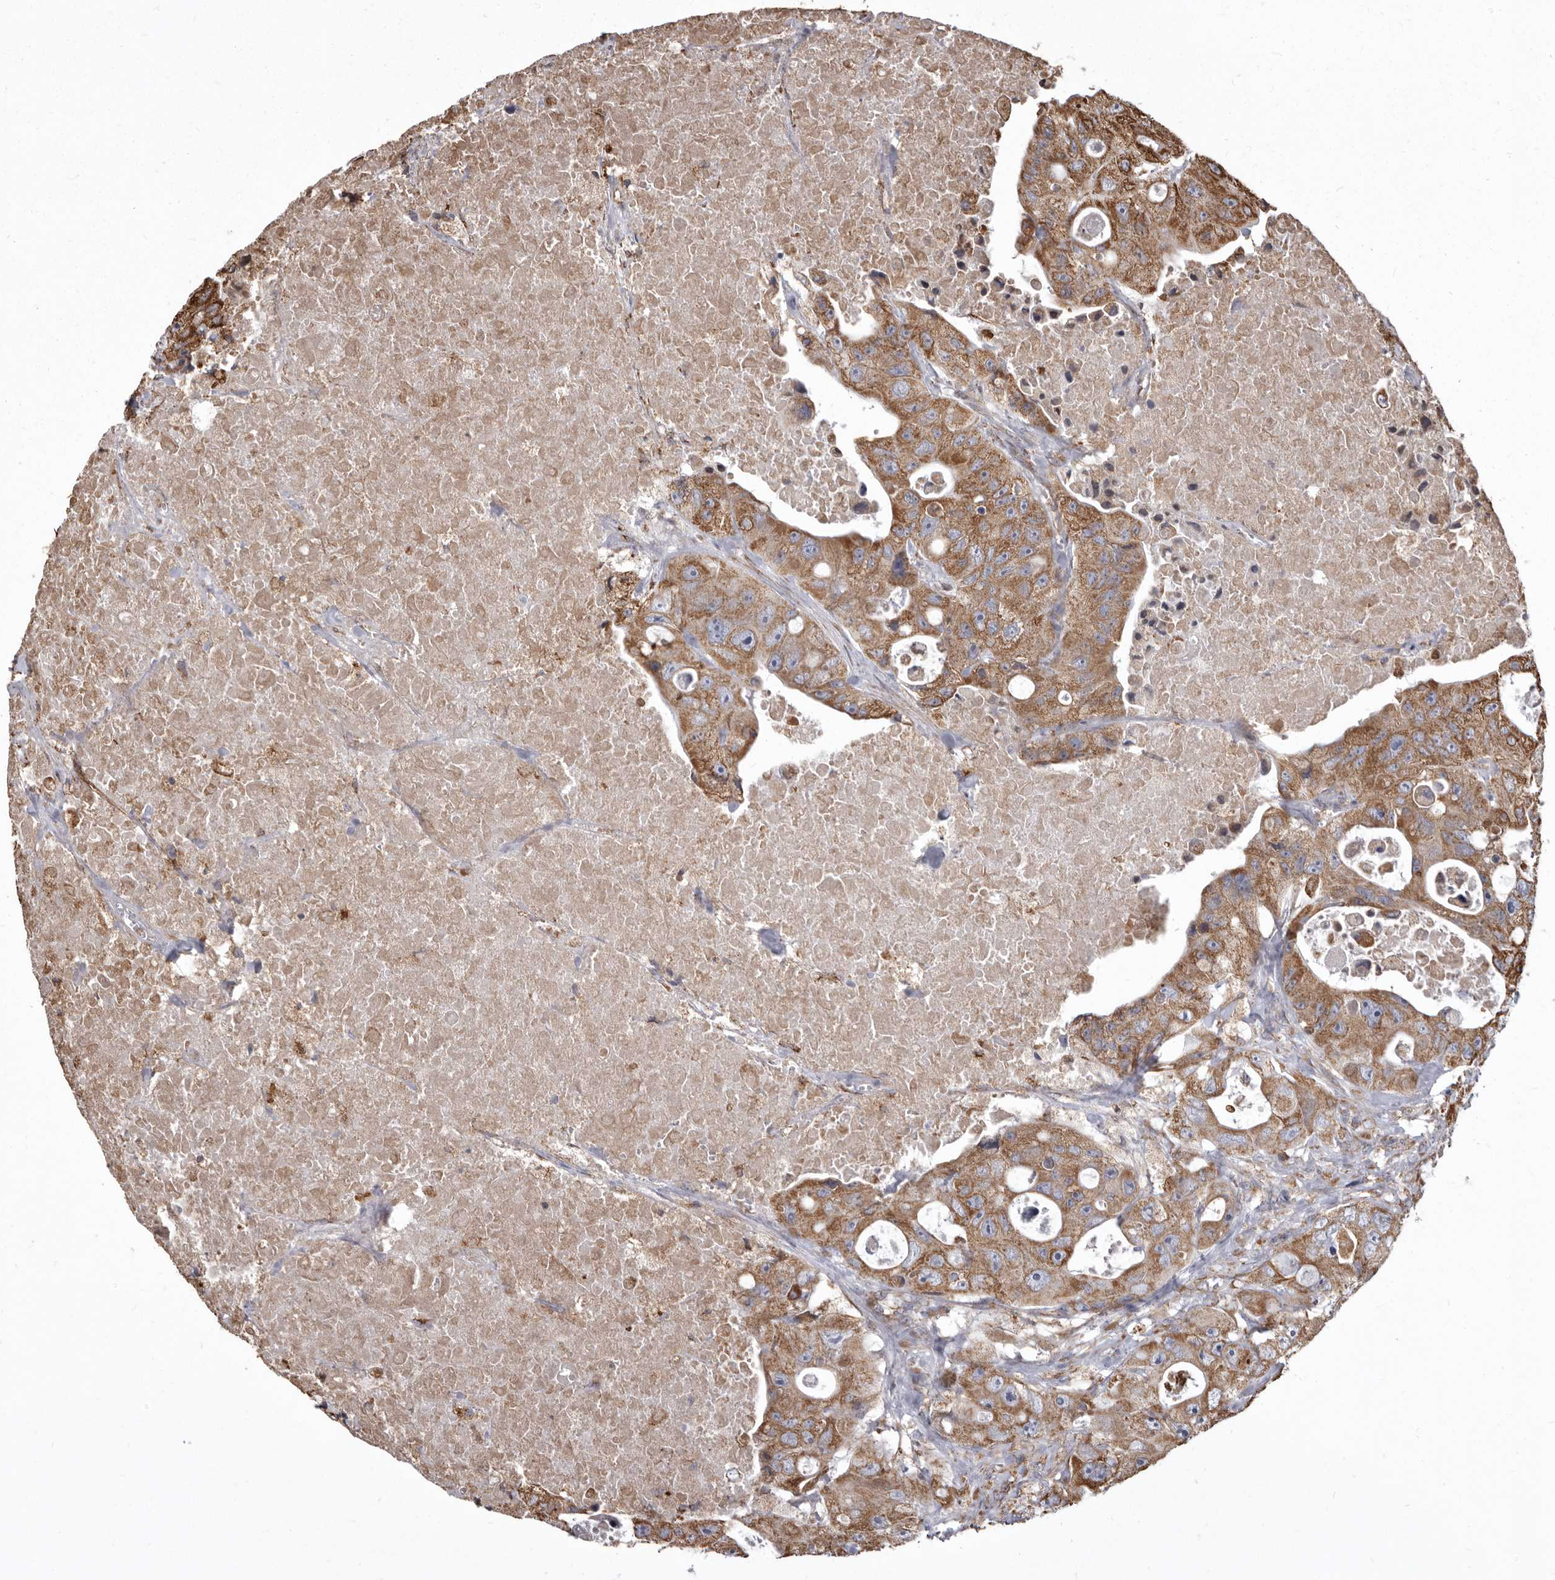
{"staining": {"intensity": "moderate", "quantity": ">75%", "location": "cytoplasmic/membranous"}, "tissue": "colorectal cancer", "cell_type": "Tumor cells", "image_type": "cancer", "snomed": [{"axis": "morphology", "description": "Adenocarcinoma, NOS"}, {"axis": "topography", "description": "Colon"}], "caption": "A brown stain shows moderate cytoplasmic/membranous positivity of a protein in adenocarcinoma (colorectal) tumor cells.", "gene": "CDK5RAP3", "patient": {"sex": "female", "age": 46}}